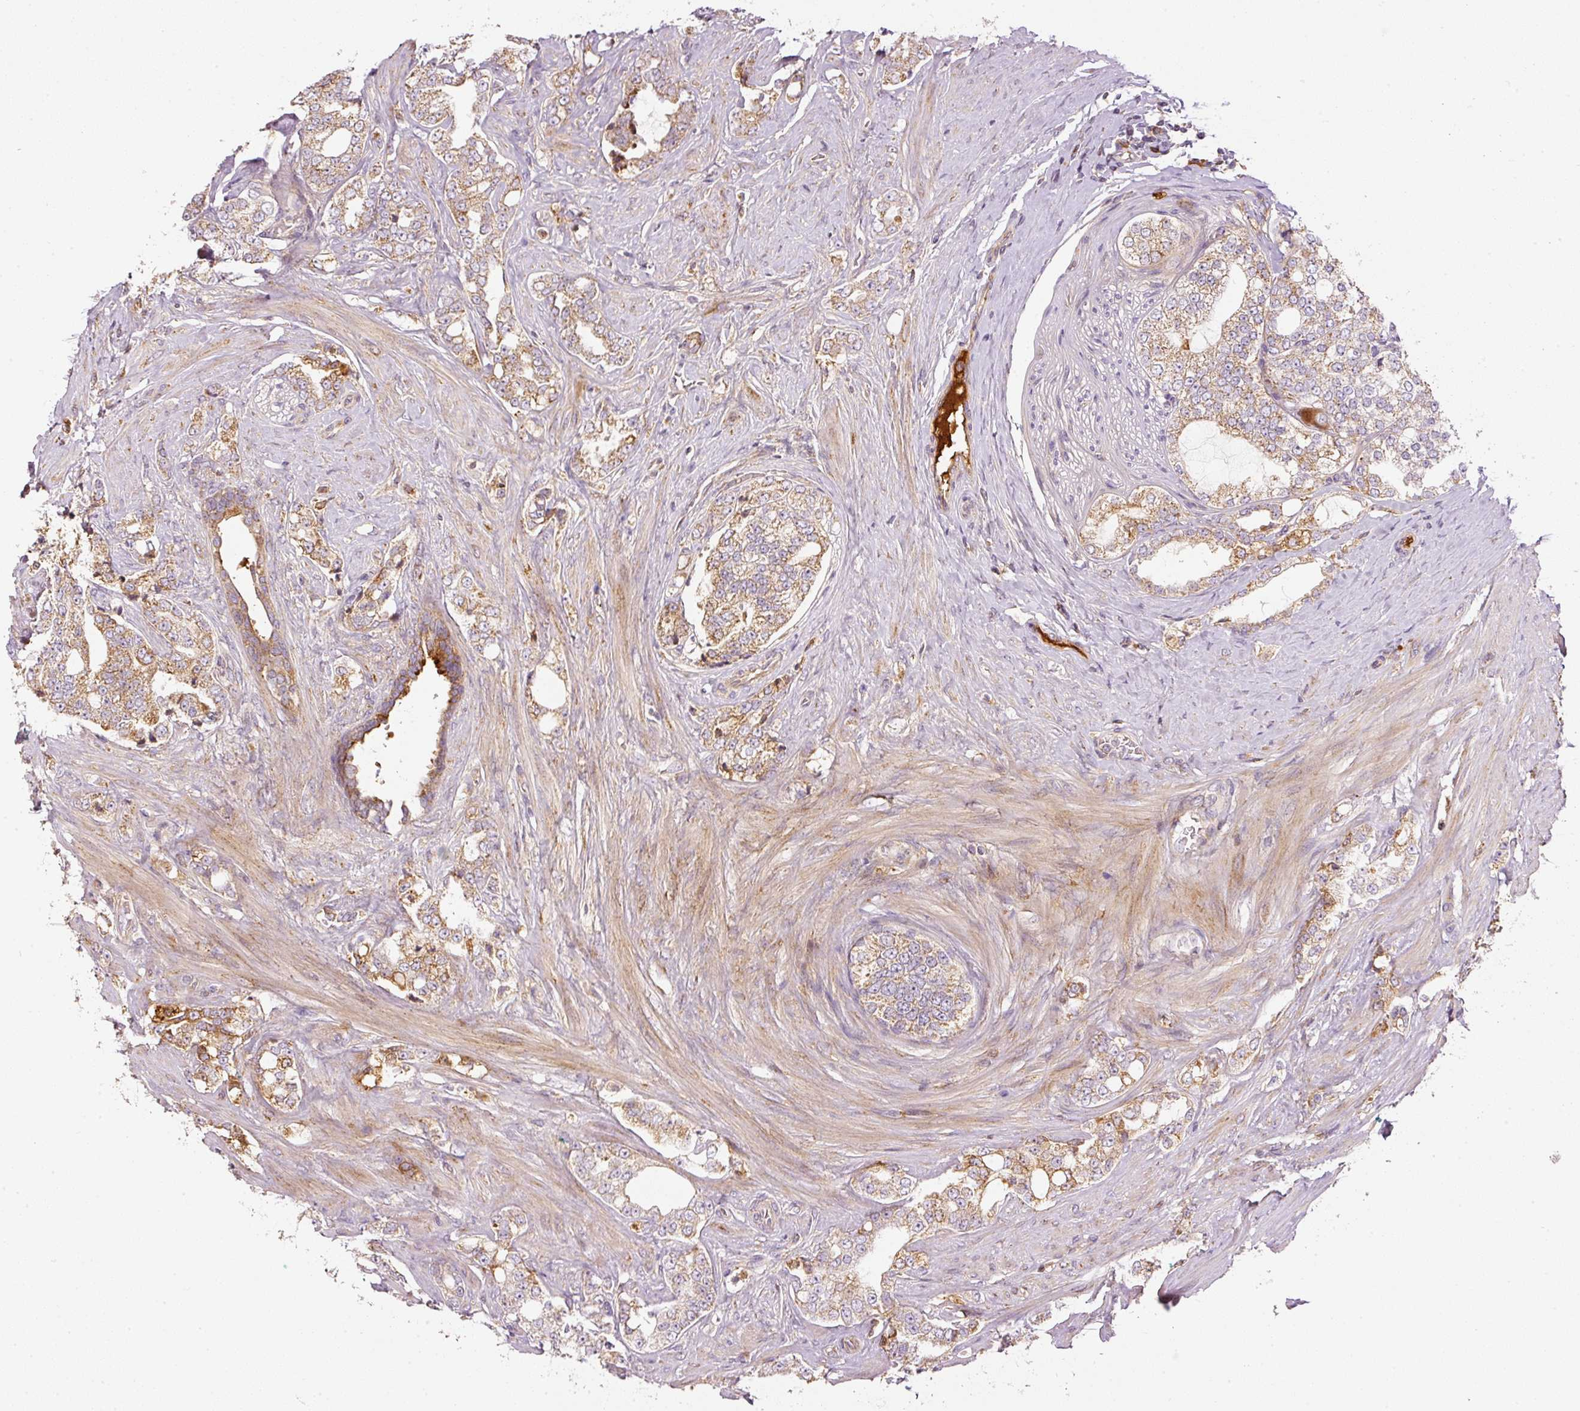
{"staining": {"intensity": "moderate", "quantity": ">75%", "location": "cytoplasmic/membranous"}, "tissue": "prostate cancer", "cell_type": "Tumor cells", "image_type": "cancer", "snomed": [{"axis": "morphology", "description": "Adenocarcinoma, High grade"}, {"axis": "topography", "description": "Prostate"}], "caption": "The immunohistochemical stain highlights moderate cytoplasmic/membranous staining in tumor cells of high-grade adenocarcinoma (prostate) tissue.", "gene": "SERPING1", "patient": {"sex": "male", "age": 64}}